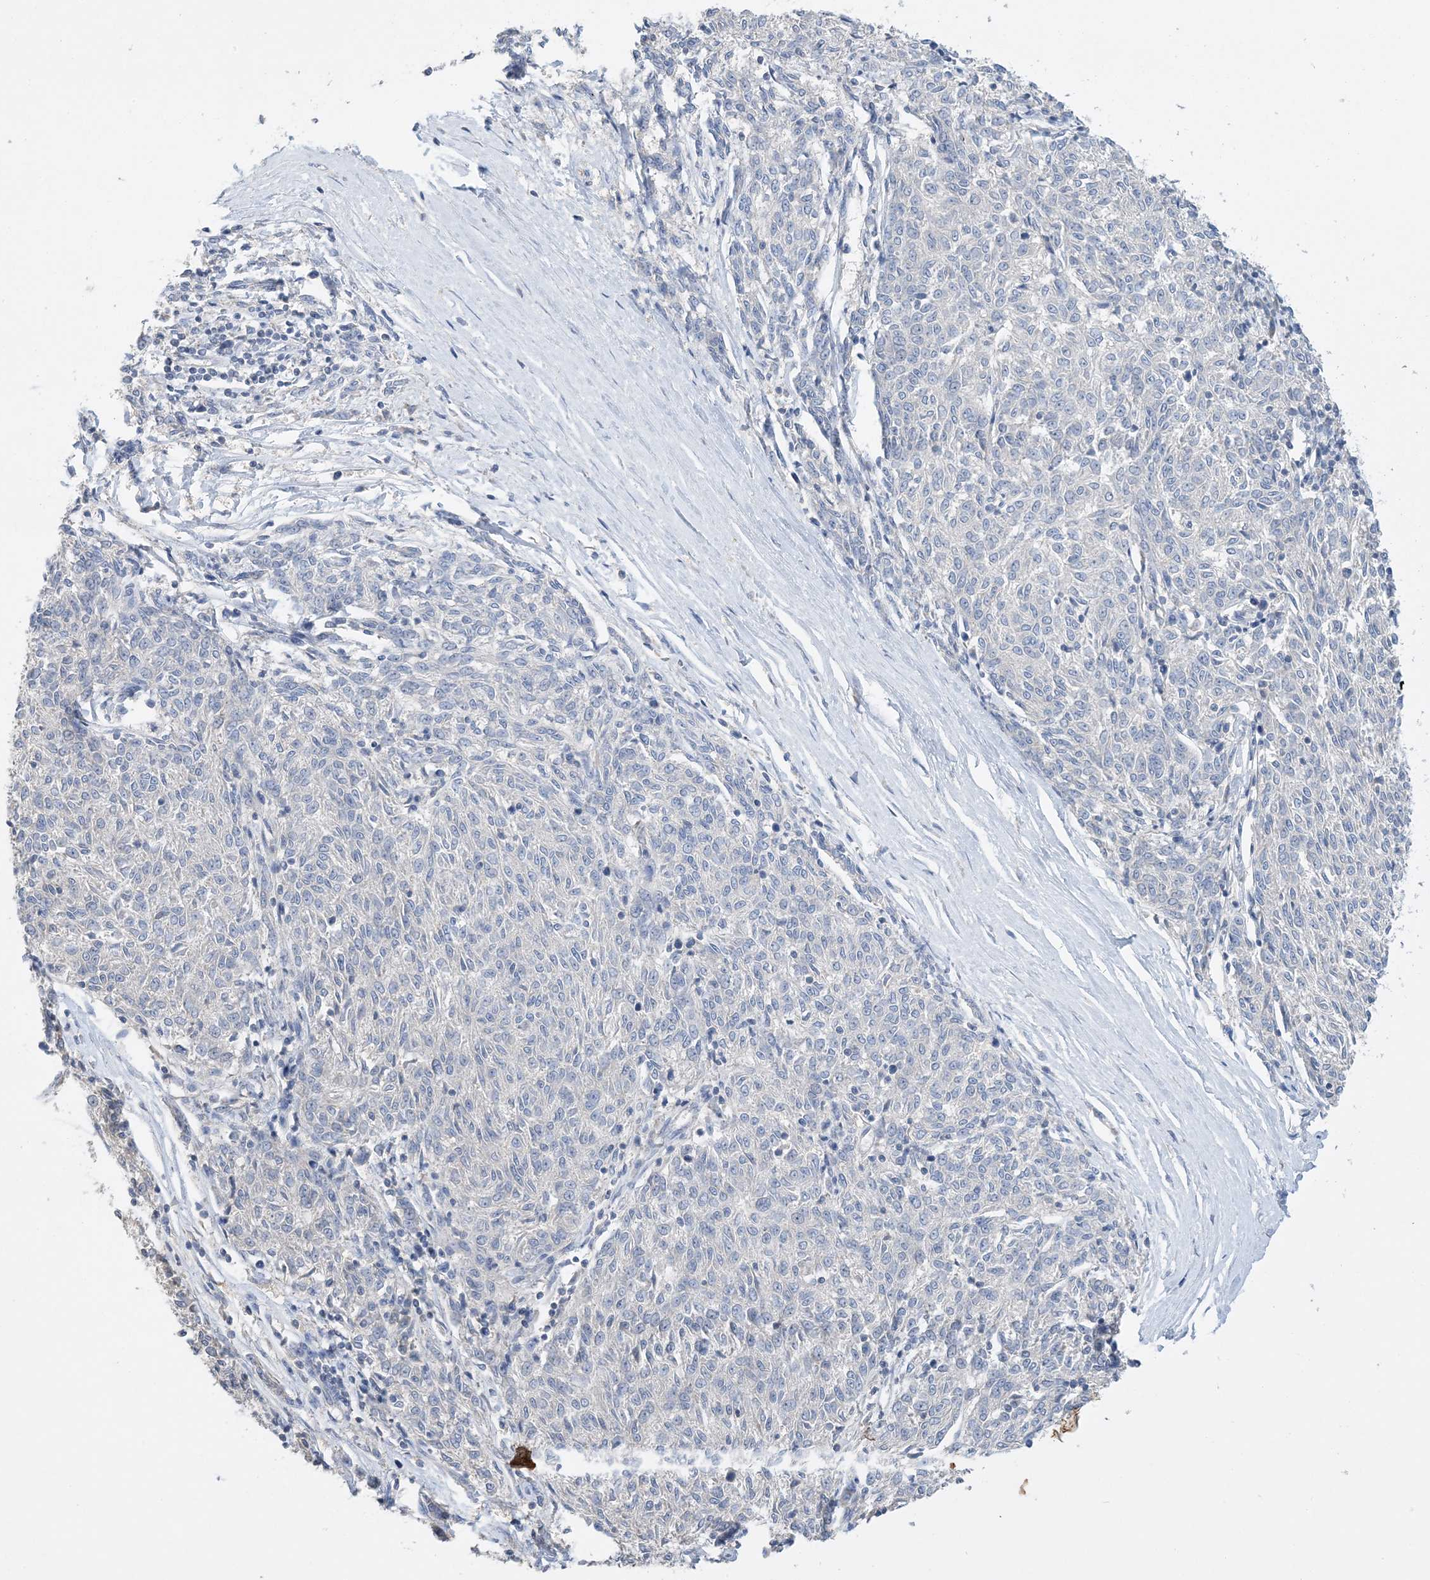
{"staining": {"intensity": "negative", "quantity": "none", "location": "none"}, "tissue": "melanoma", "cell_type": "Tumor cells", "image_type": "cancer", "snomed": [{"axis": "morphology", "description": "Malignant melanoma, NOS"}, {"axis": "topography", "description": "Skin"}], "caption": "Immunohistochemistry histopathology image of human melanoma stained for a protein (brown), which exhibits no positivity in tumor cells.", "gene": "KPRP", "patient": {"sex": "female", "age": 72}}